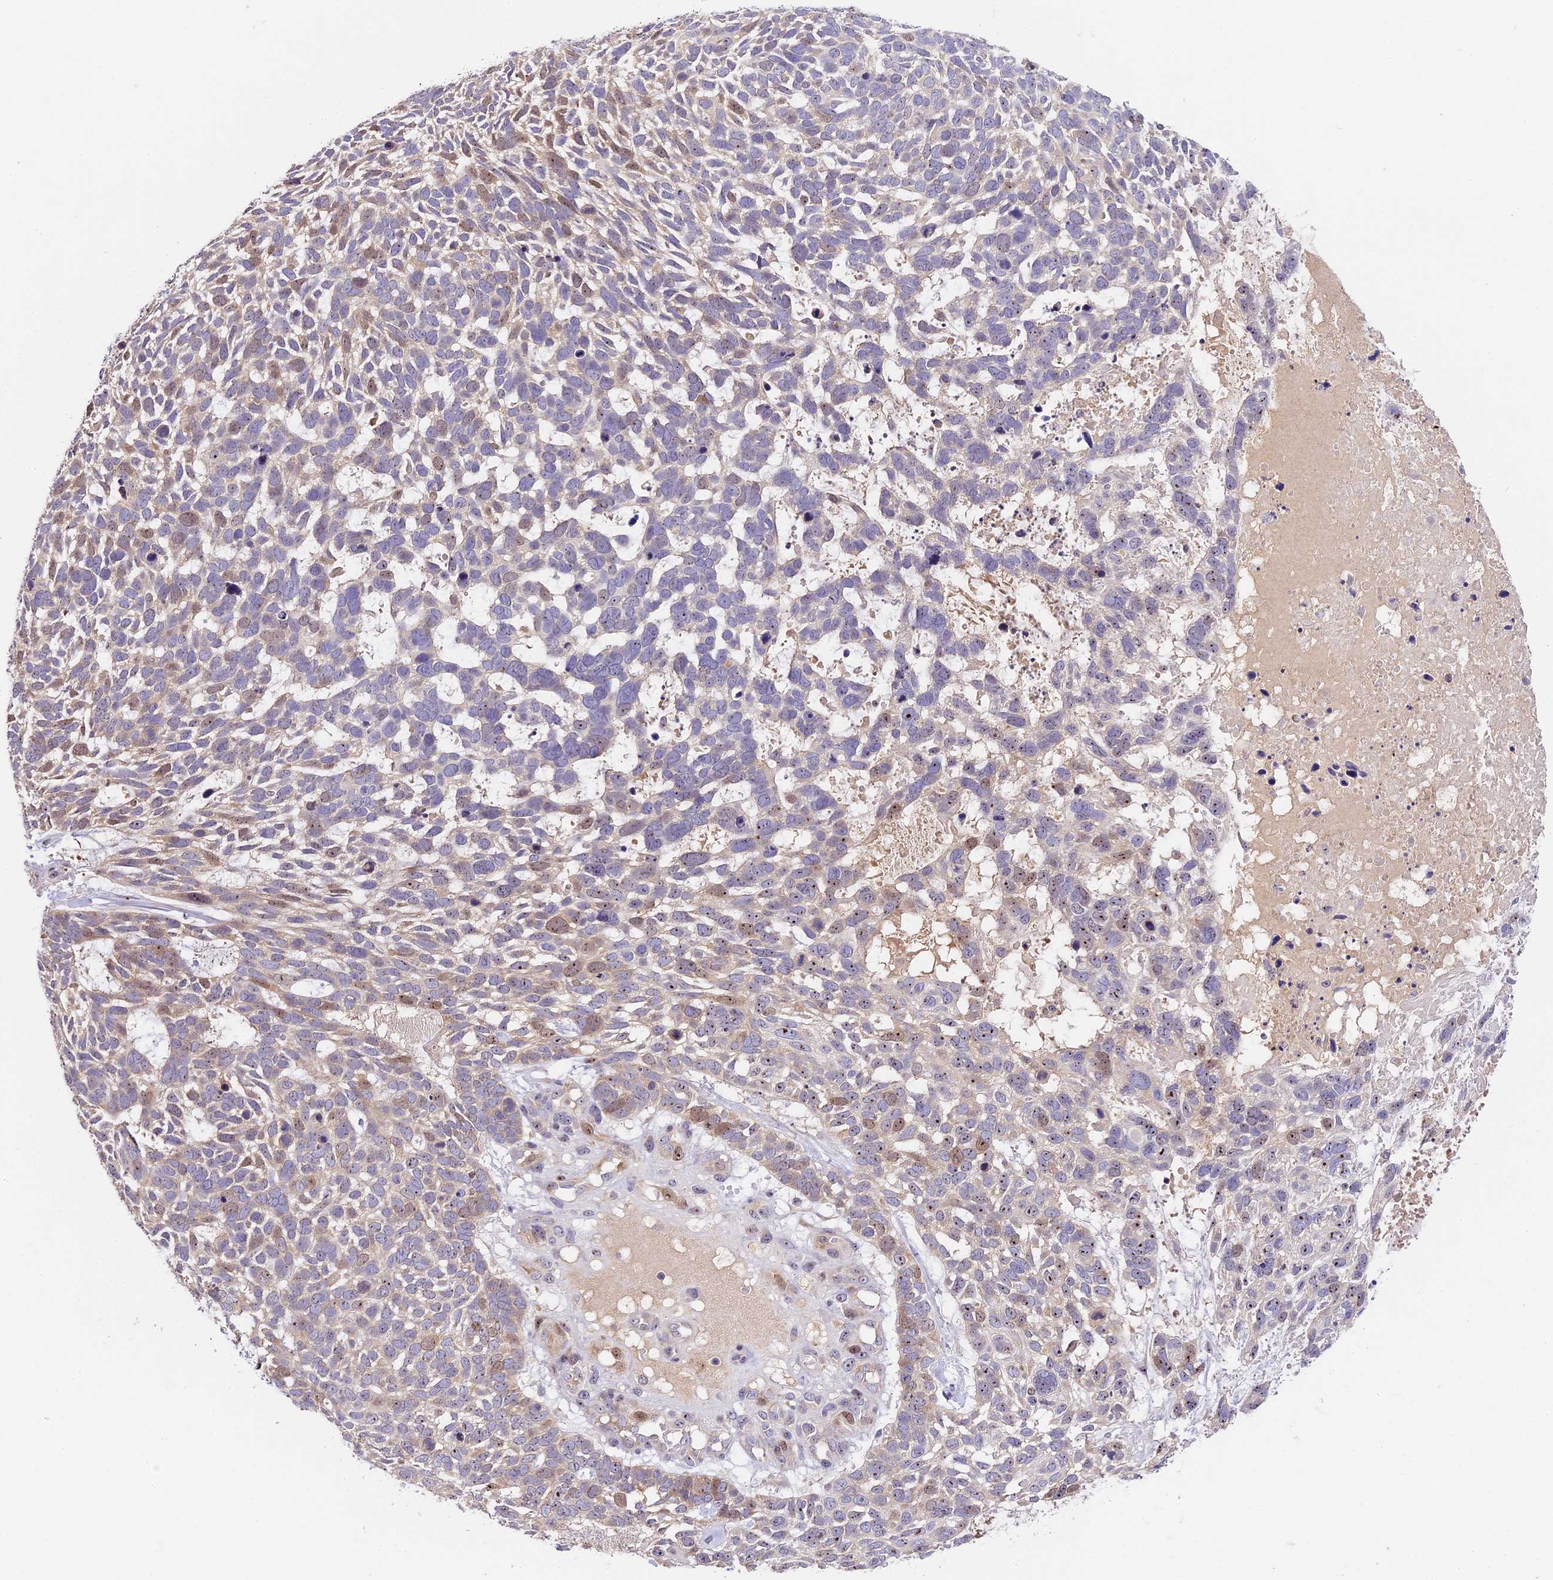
{"staining": {"intensity": "moderate", "quantity": "<25%", "location": "nuclear"}, "tissue": "skin cancer", "cell_type": "Tumor cells", "image_type": "cancer", "snomed": [{"axis": "morphology", "description": "Basal cell carcinoma"}, {"axis": "topography", "description": "Skin"}], "caption": "Moderate nuclear expression for a protein is appreciated in about <25% of tumor cells of skin cancer (basal cell carcinoma) using immunohistochemistry (IHC).", "gene": "RAD51", "patient": {"sex": "male", "age": 88}}